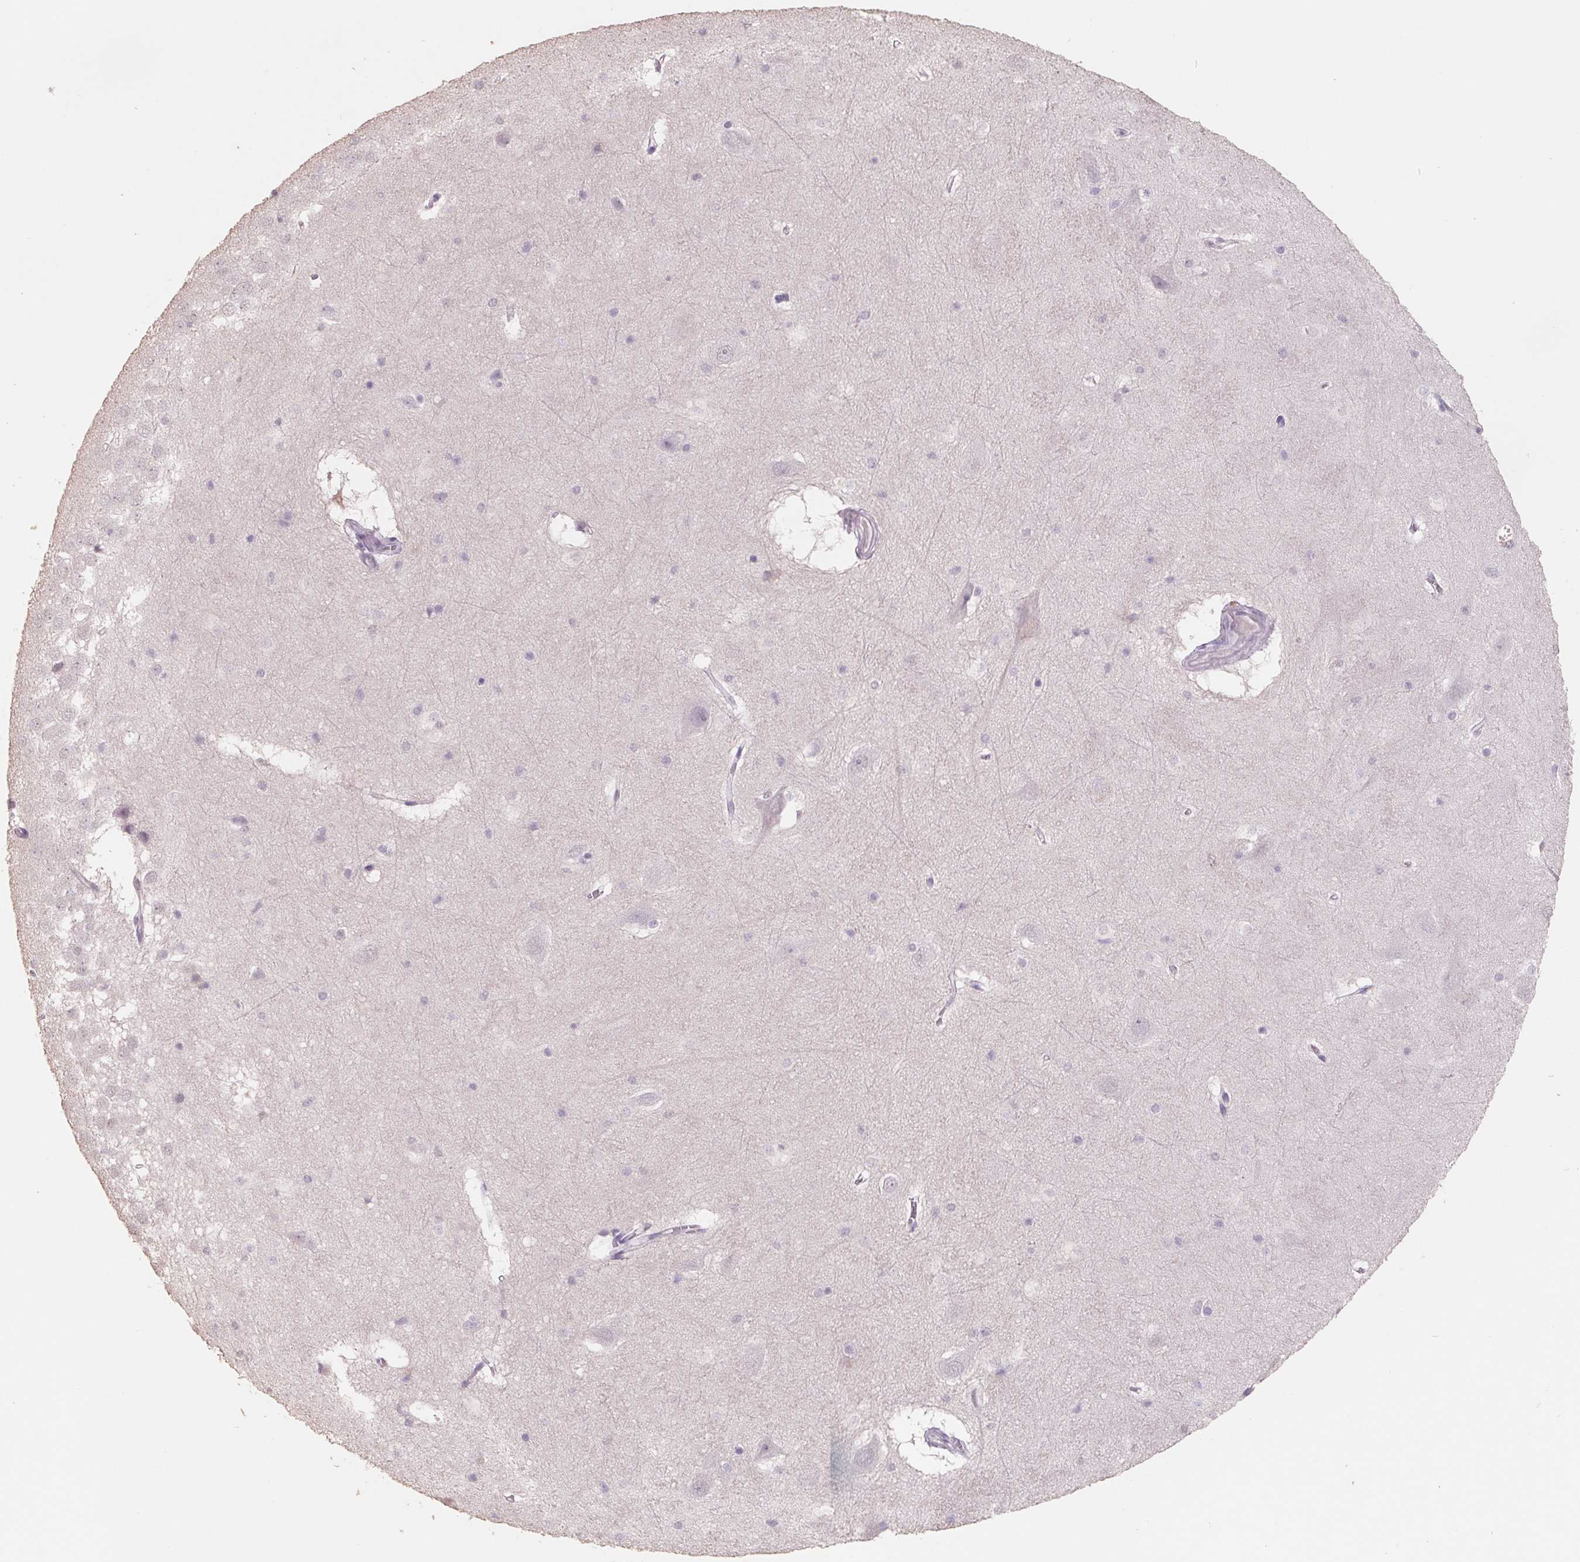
{"staining": {"intensity": "negative", "quantity": "none", "location": "none"}, "tissue": "hippocampus", "cell_type": "Glial cells", "image_type": "normal", "snomed": [{"axis": "morphology", "description": "Normal tissue, NOS"}, {"axis": "topography", "description": "Hippocampus"}], "caption": "Micrograph shows no protein expression in glial cells of normal hippocampus. (Immunohistochemistry, brightfield microscopy, high magnification).", "gene": "FTCD", "patient": {"sex": "male", "age": 45}}